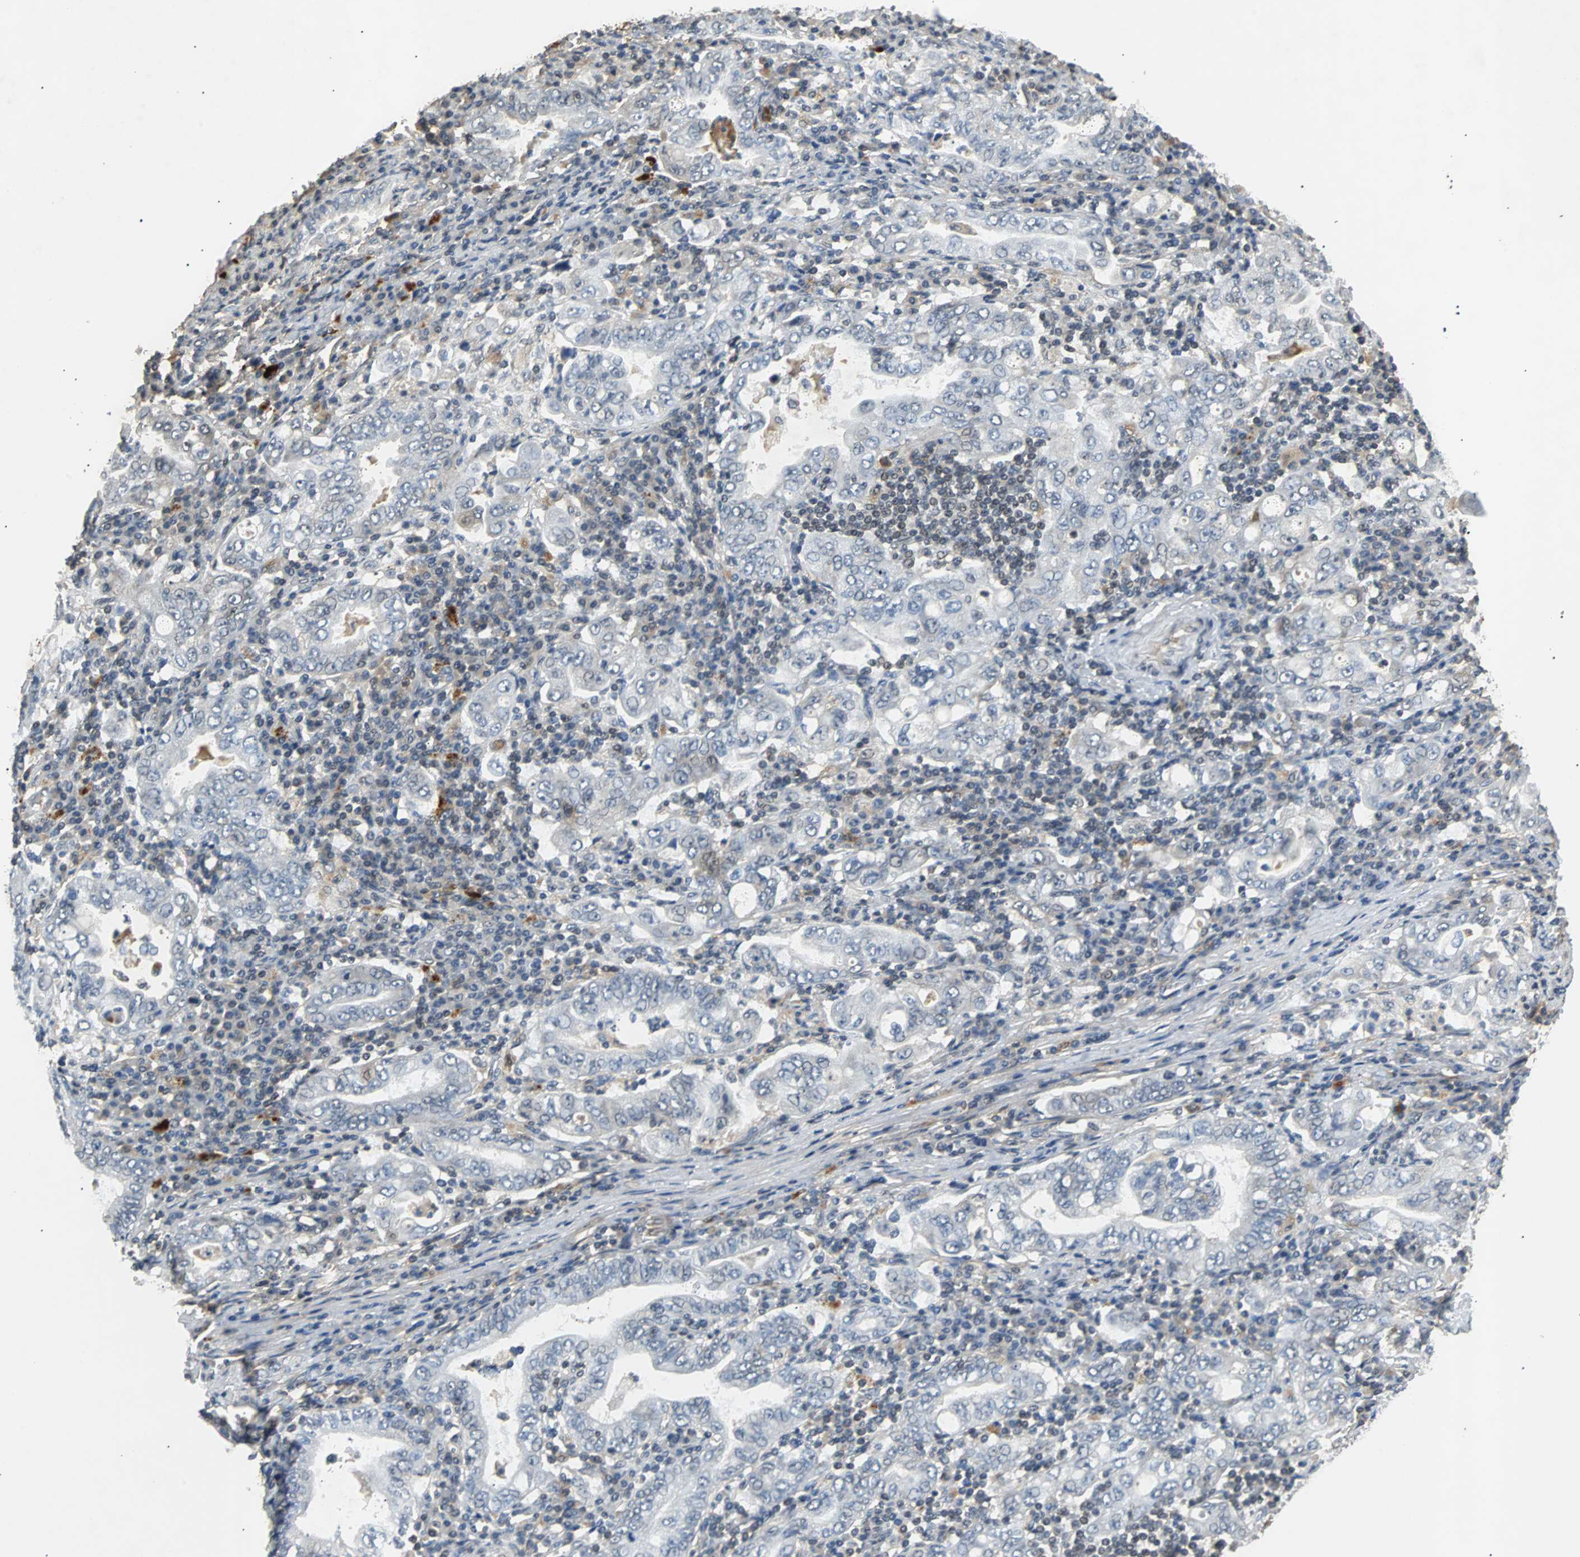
{"staining": {"intensity": "negative", "quantity": "none", "location": "none"}, "tissue": "stomach cancer", "cell_type": "Tumor cells", "image_type": "cancer", "snomed": [{"axis": "morphology", "description": "Normal tissue, NOS"}, {"axis": "morphology", "description": "Adenocarcinoma, NOS"}, {"axis": "topography", "description": "Esophagus"}, {"axis": "topography", "description": "Stomach, upper"}, {"axis": "topography", "description": "Peripheral nerve tissue"}], "caption": "DAB (3,3'-diaminobenzidine) immunohistochemical staining of stomach adenocarcinoma displays no significant staining in tumor cells. (Stains: DAB (3,3'-diaminobenzidine) immunohistochemistry (IHC) with hematoxylin counter stain, Microscopy: brightfield microscopy at high magnification).", "gene": "PHC1", "patient": {"sex": "male", "age": 62}}